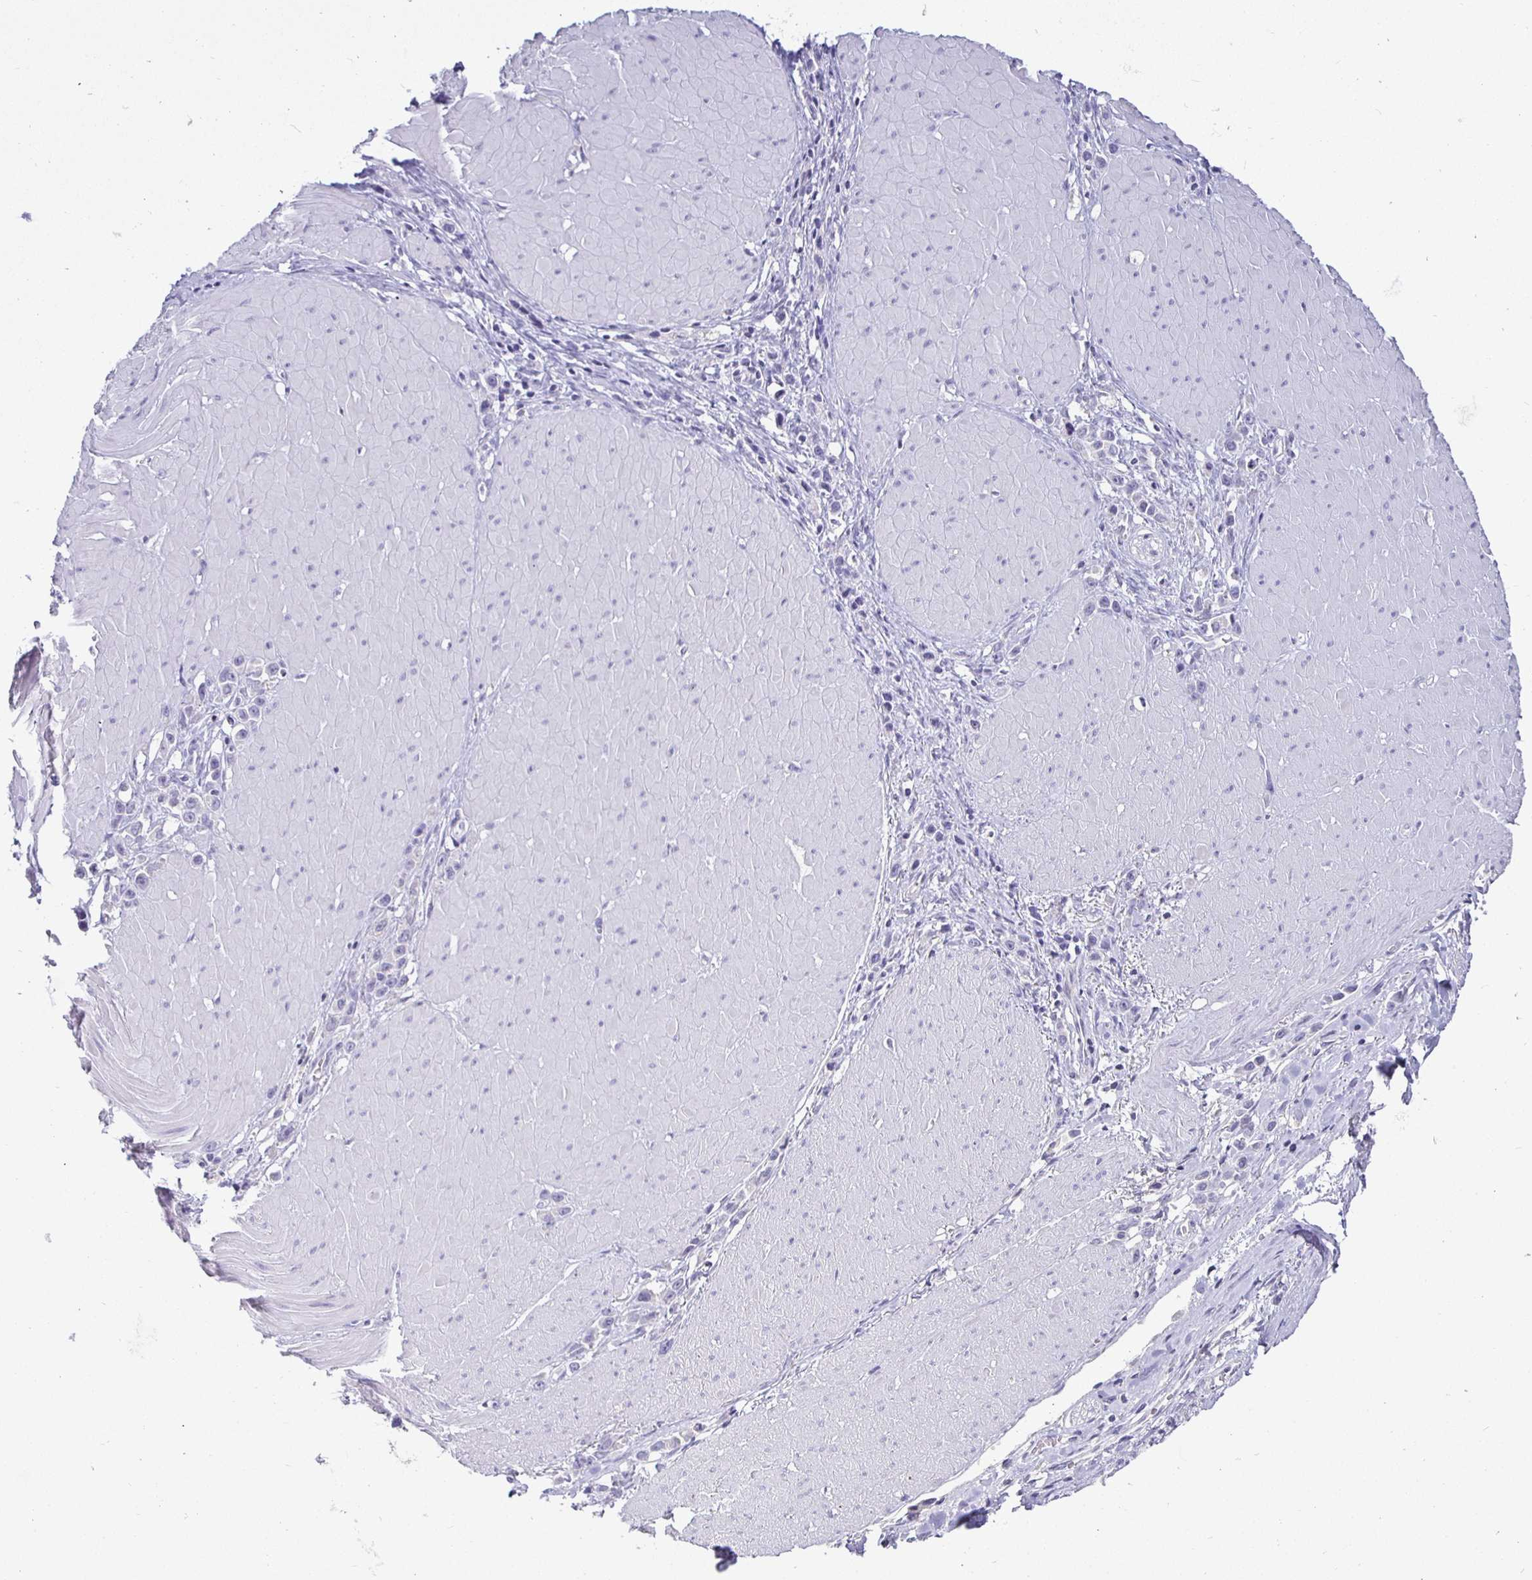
{"staining": {"intensity": "negative", "quantity": "none", "location": "none"}, "tissue": "stomach cancer", "cell_type": "Tumor cells", "image_type": "cancer", "snomed": [{"axis": "morphology", "description": "Adenocarcinoma, NOS"}, {"axis": "topography", "description": "Stomach"}], "caption": "This is a histopathology image of IHC staining of stomach cancer (adenocarcinoma), which shows no expression in tumor cells.", "gene": "SIRPA", "patient": {"sex": "male", "age": 47}}